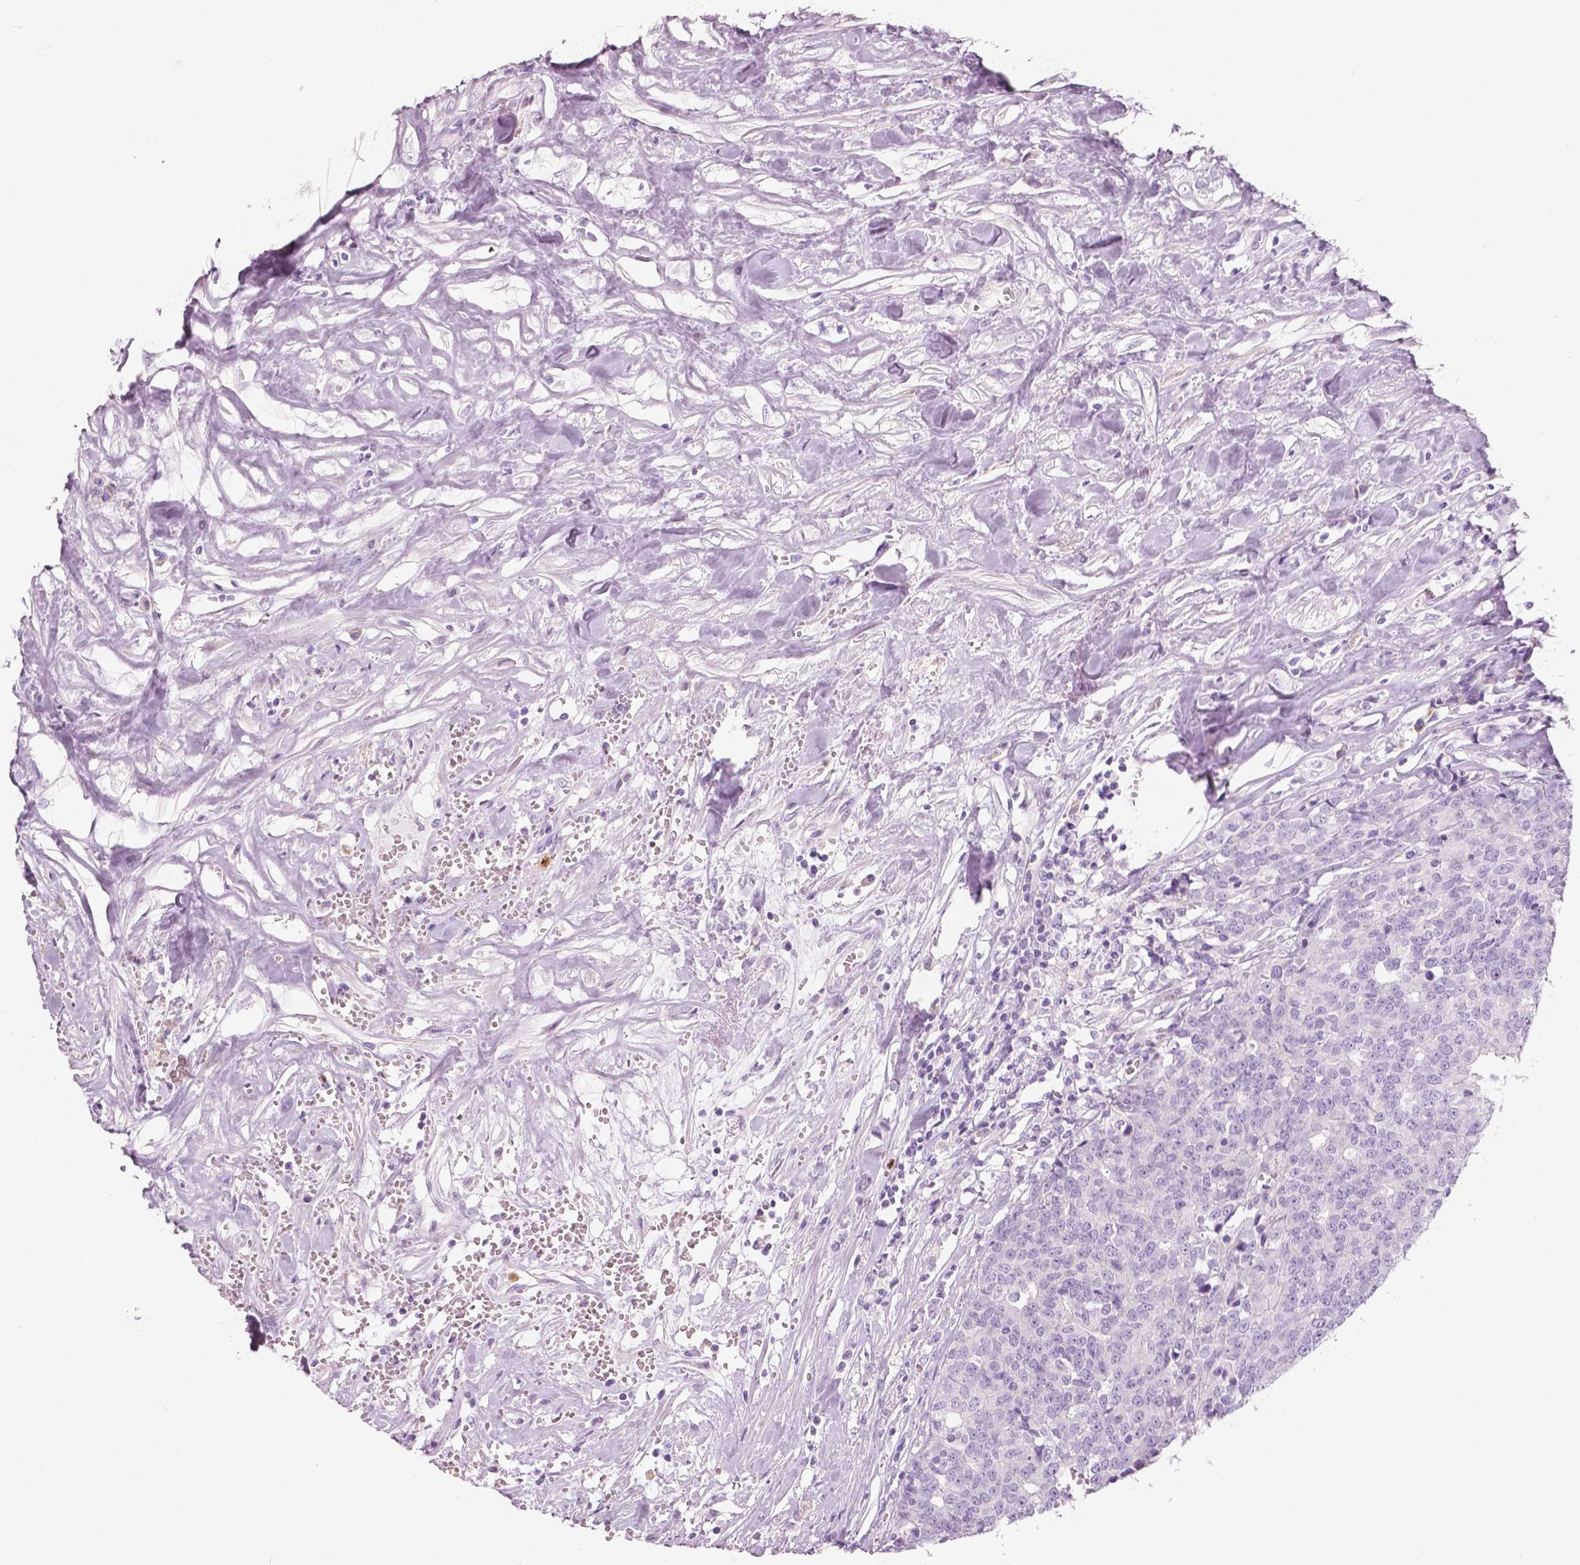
{"staining": {"intensity": "negative", "quantity": "none", "location": "none"}, "tissue": "prostate cancer", "cell_type": "Tumor cells", "image_type": "cancer", "snomed": [{"axis": "morphology", "description": "Adenocarcinoma, High grade"}, {"axis": "topography", "description": "Prostate and seminal vesicle, NOS"}], "caption": "An image of prostate cancer stained for a protein reveals no brown staining in tumor cells.", "gene": "CXCR2", "patient": {"sex": "male", "age": 60}}